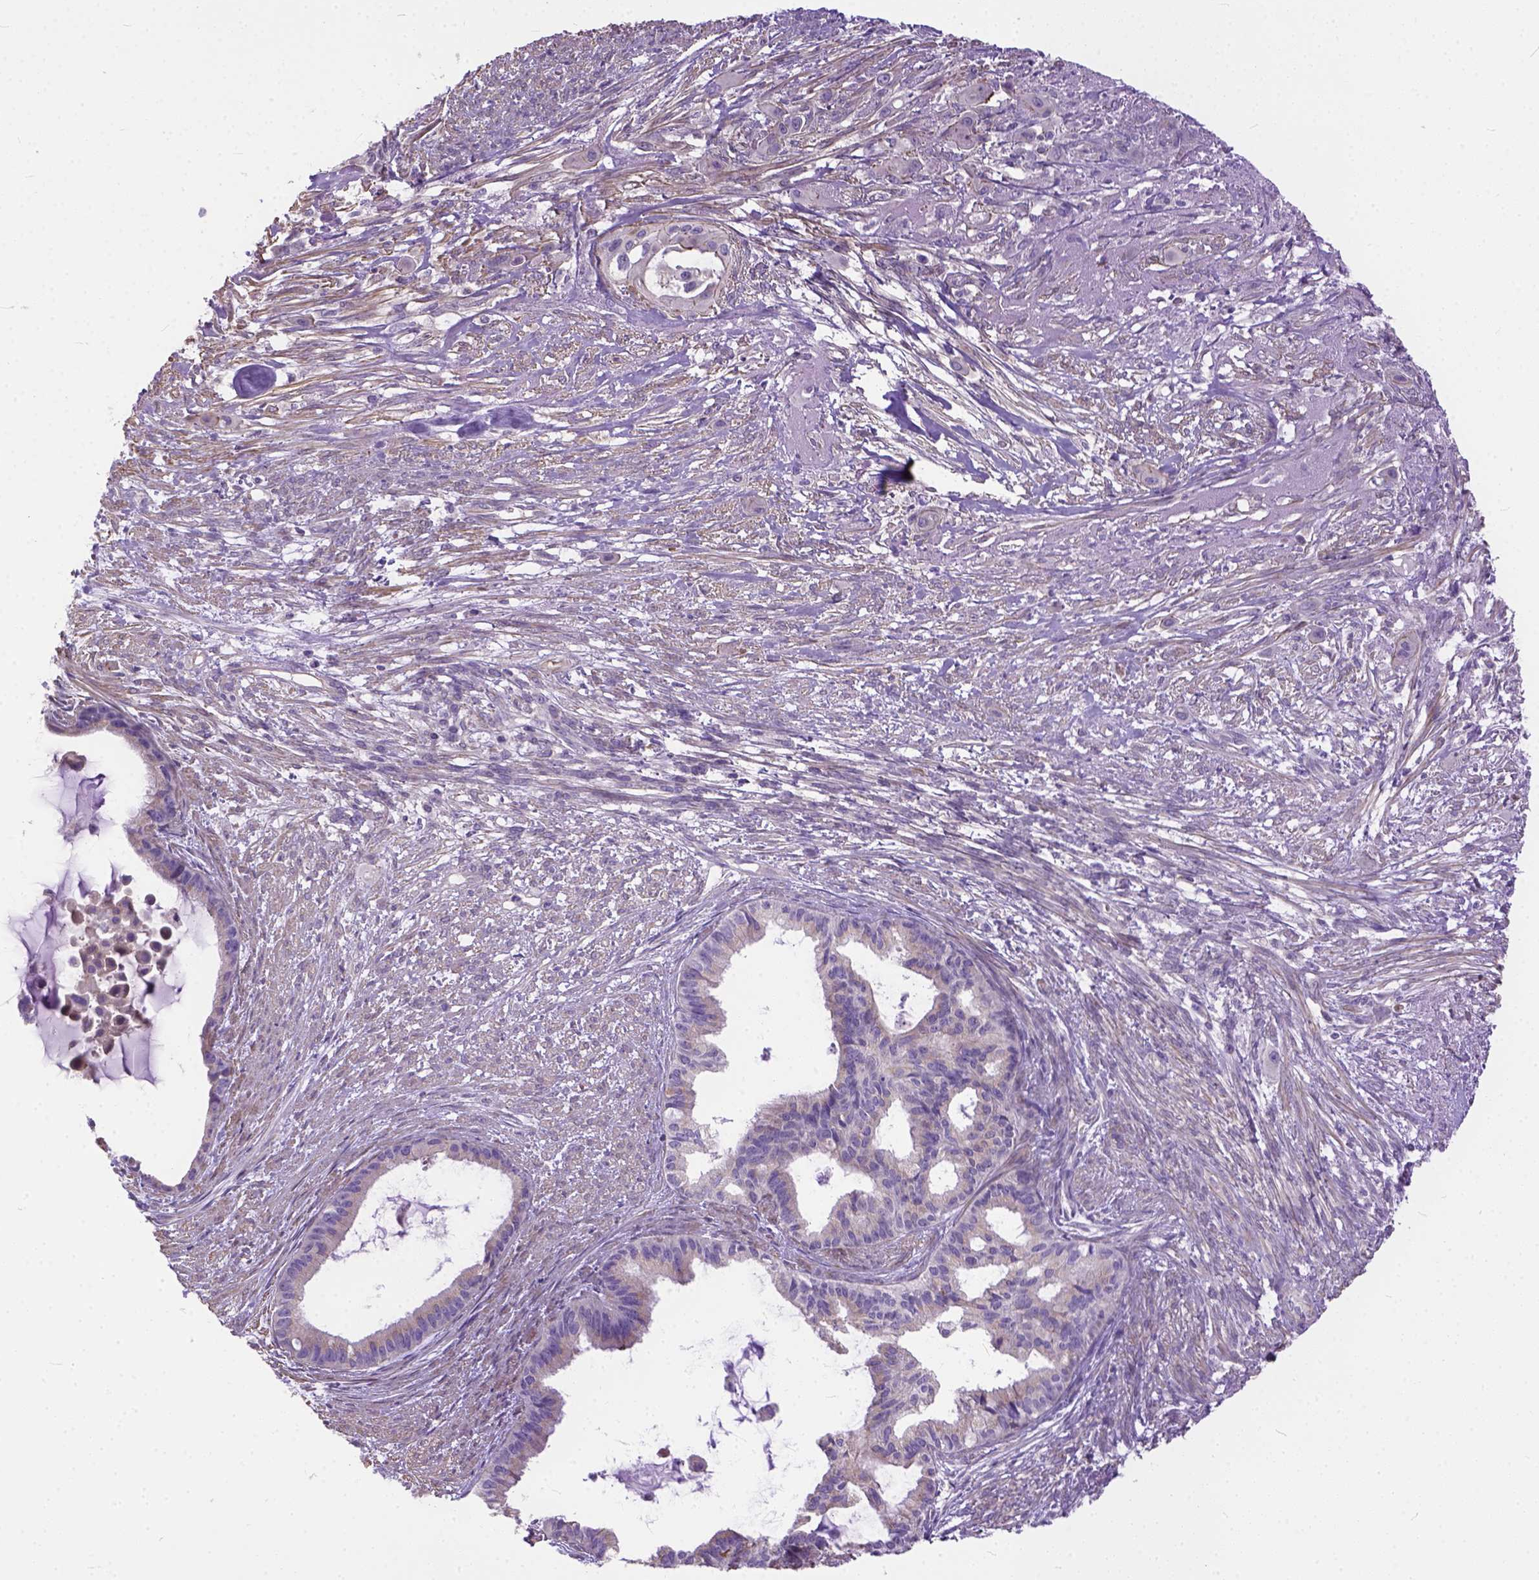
{"staining": {"intensity": "negative", "quantity": "none", "location": "none"}, "tissue": "endometrial cancer", "cell_type": "Tumor cells", "image_type": "cancer", "snomed": [{"axis": "morphology", "description": "Adenocarcinoma, NOS"}, {"axis": "topography", "description": "Endometrium"}], "caption": "Immunohistochemistry (IHC) histopathology image of neoplastic tissue: endometrial adenocarcinoma stained with DAB demonstrates no significant protein staining in tumor cells.", "gene": "BANF2", "patient": {"sex": "female", "age": 86}}